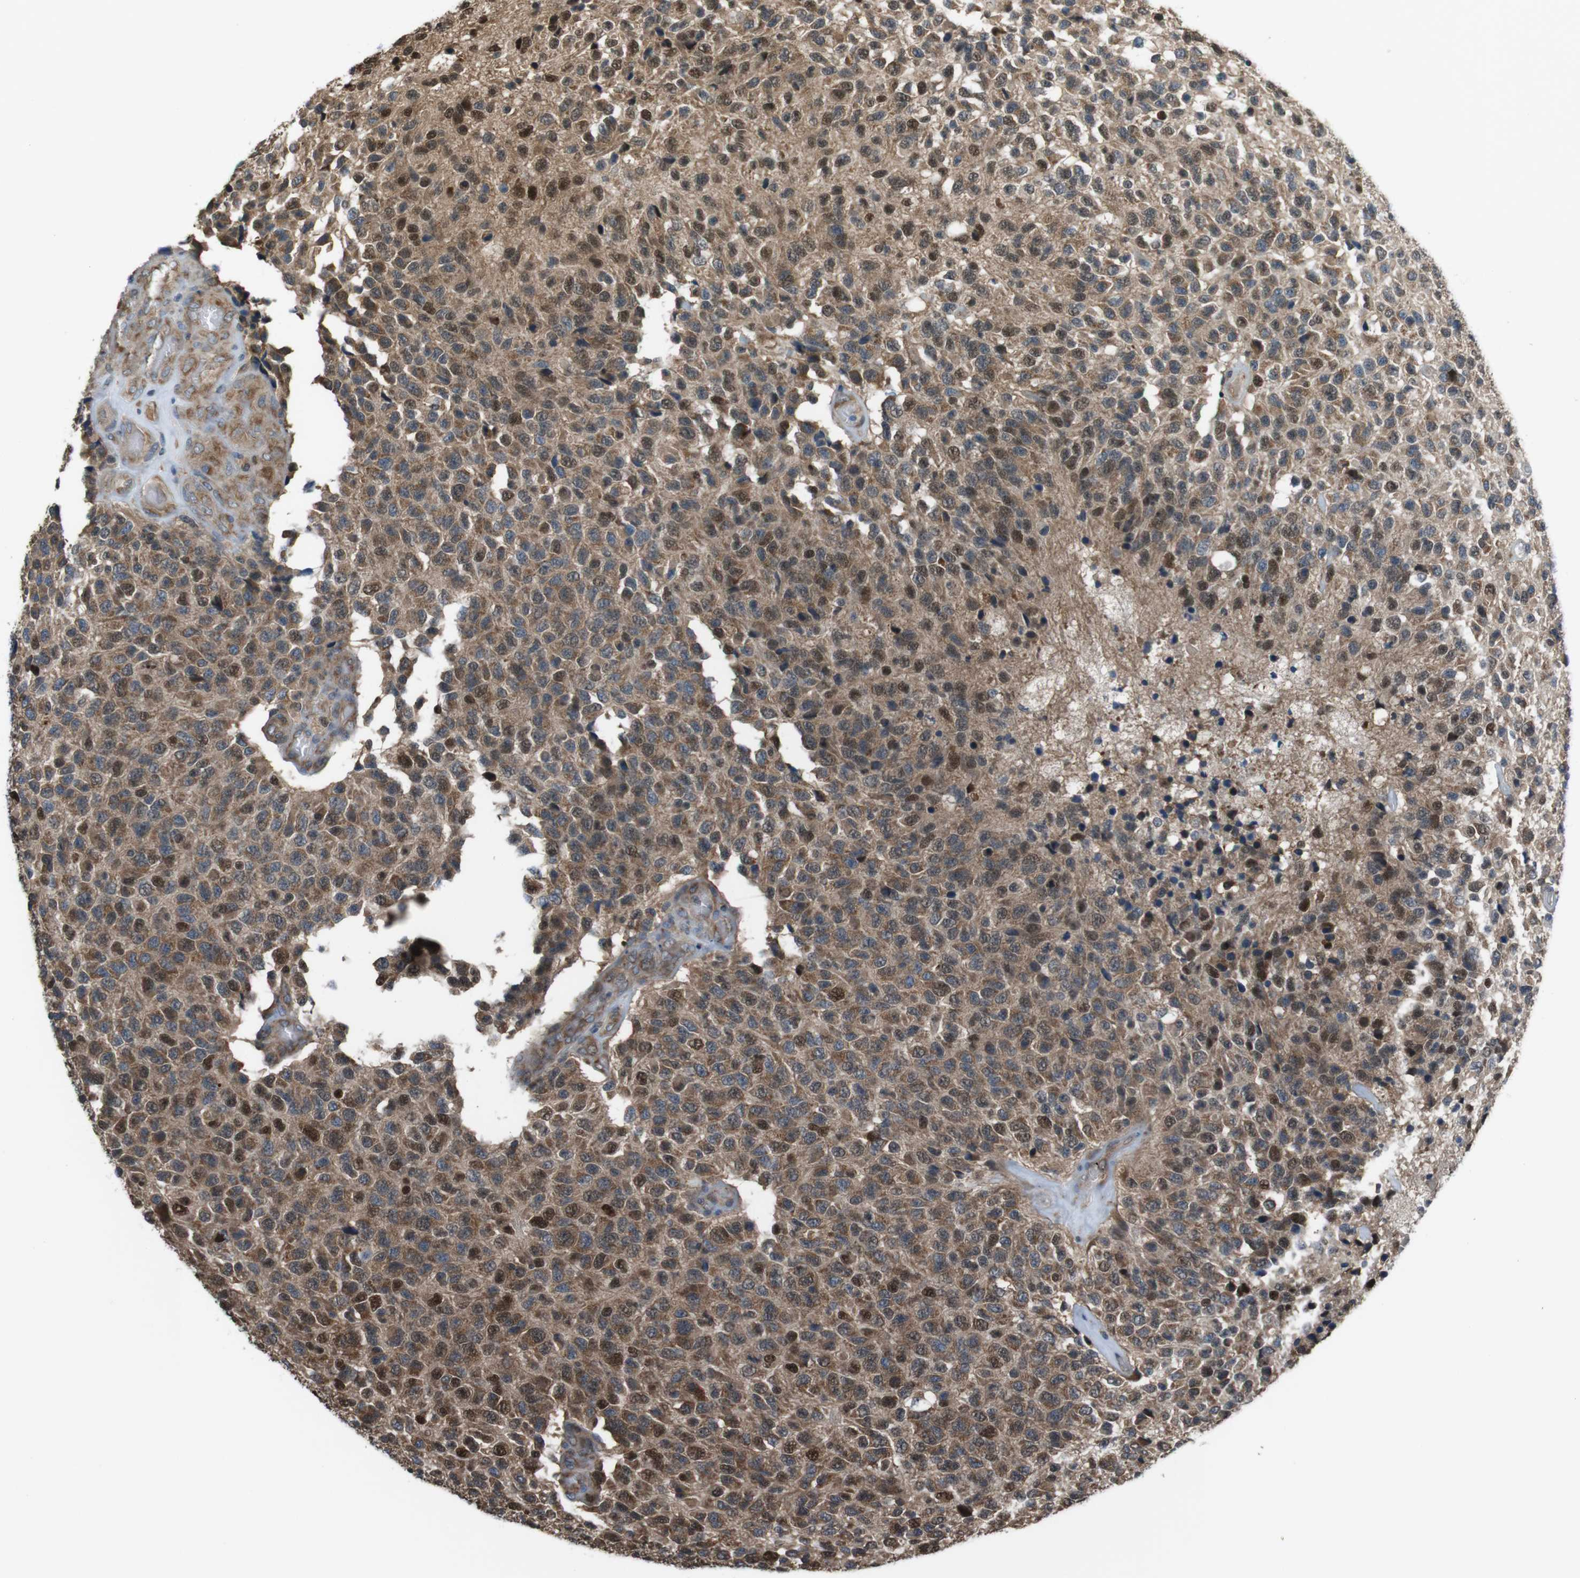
{"staining": {"intensity": "moderate", "quantity": ">75%", "location": "cytoplasmic/membranous,nuclear"}, "tissue": "glioma", "cell_type": "Tumor cells", "image_type": "cancer", "snomed": [{"axis": "morphology", "description": "Glioma, malignant, High grade"}, {"axis": "topography", "description": "pancreas cauda"}], "caption": "Brown immunohistochemical staining in human malignant glioma (high-grade) demonstrates moderate cytoplasmic/membranous and nuclear staining in about >75% of tumor cells.", "gene": "SSR3", "patient": {"sex": "male", "age": 60}}